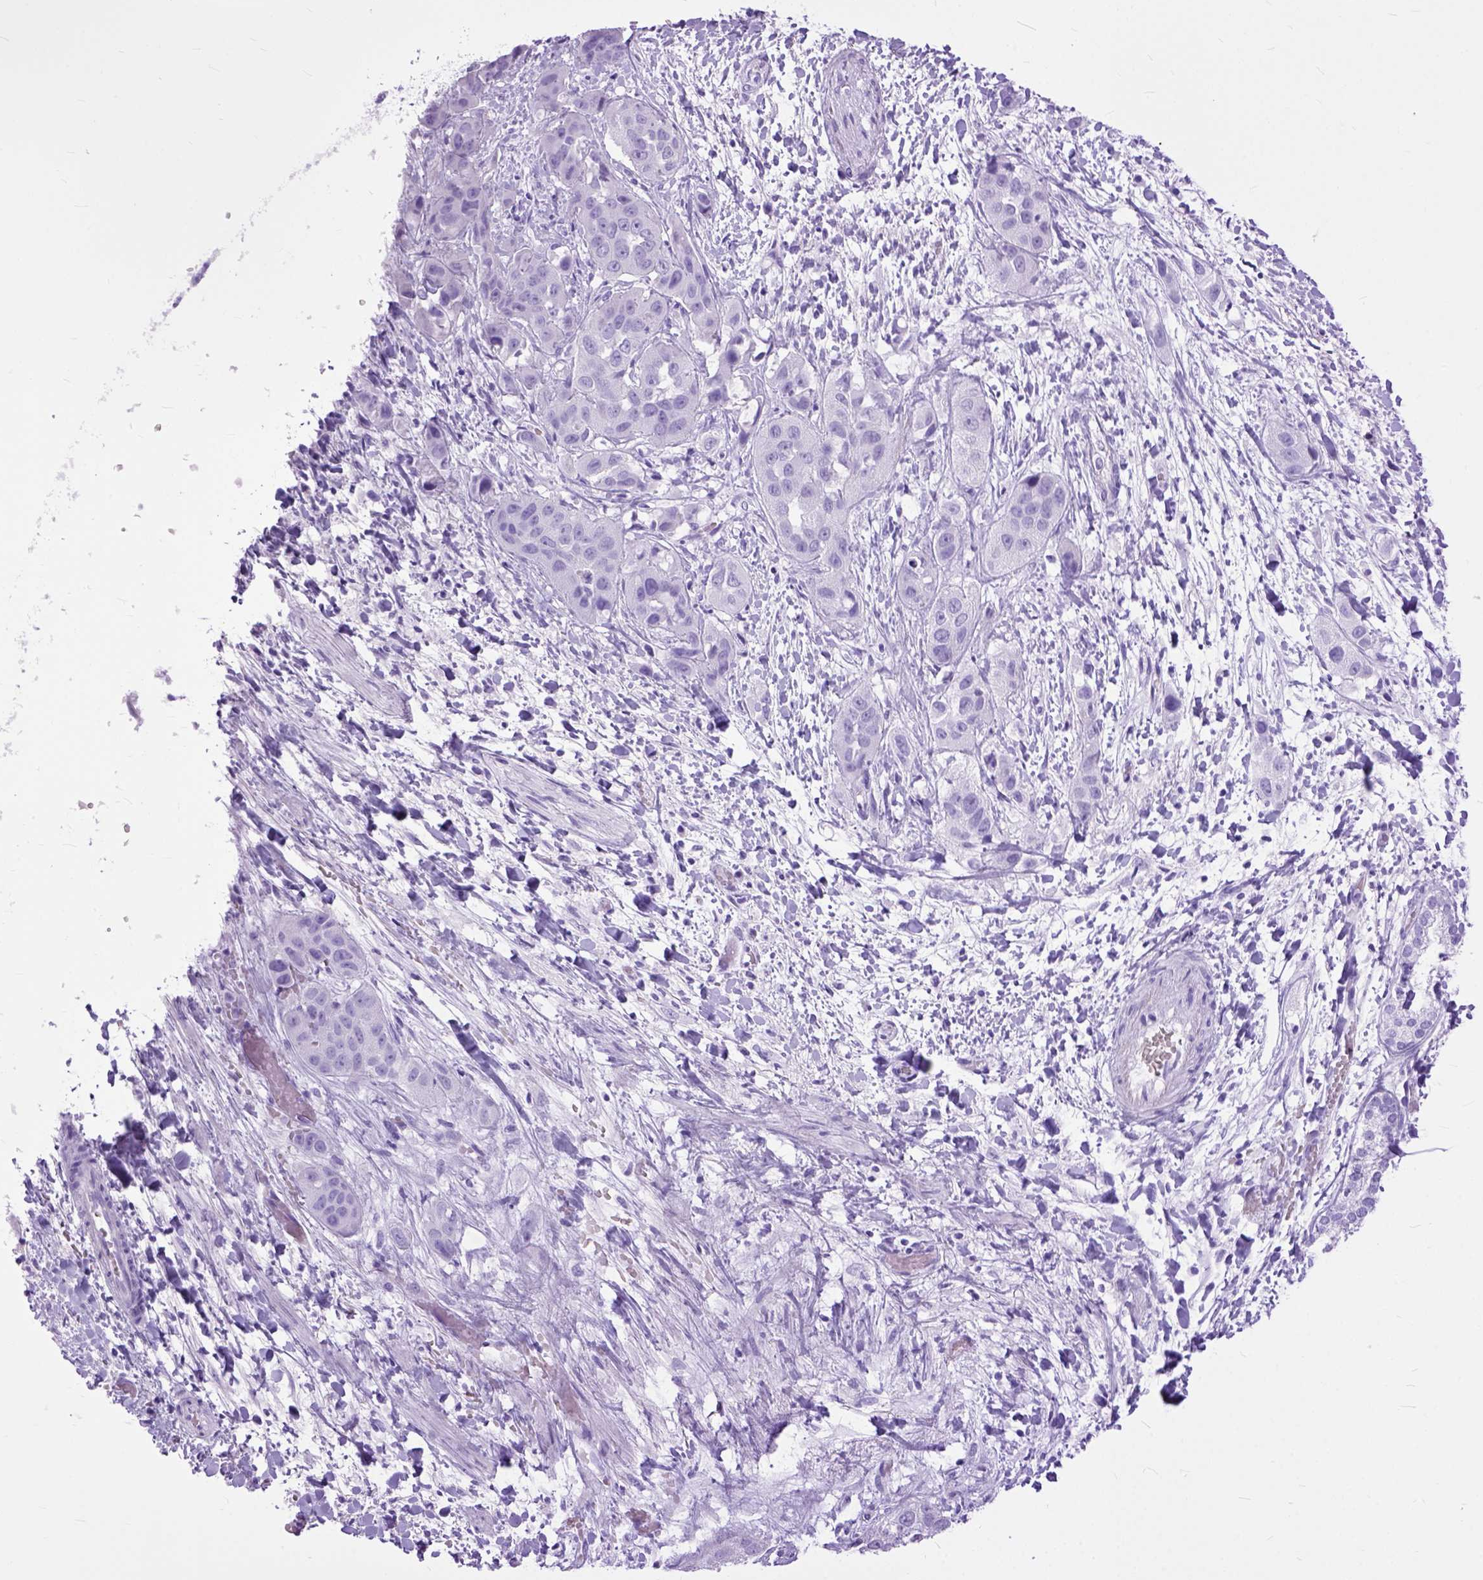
{"staining": {"intensity": "negative", "quantity": "none", "location": "none"}, "tissue": "liver cancer", "cell_type": "Tumor cells", "image_type": "cancer", "snomed": [{"axis": "morphology", "description": "Cholangiocarcinoma"}, {"axis": "topography", "description": "Liver"}], "caption": "Cholangiocarcinoma (liver) stained for a protein using immunohistochemistry (IHC) displays no positivity tumor cells.", "gene": "GNGT1", "patient": {"sex": "female", "age": 52}}